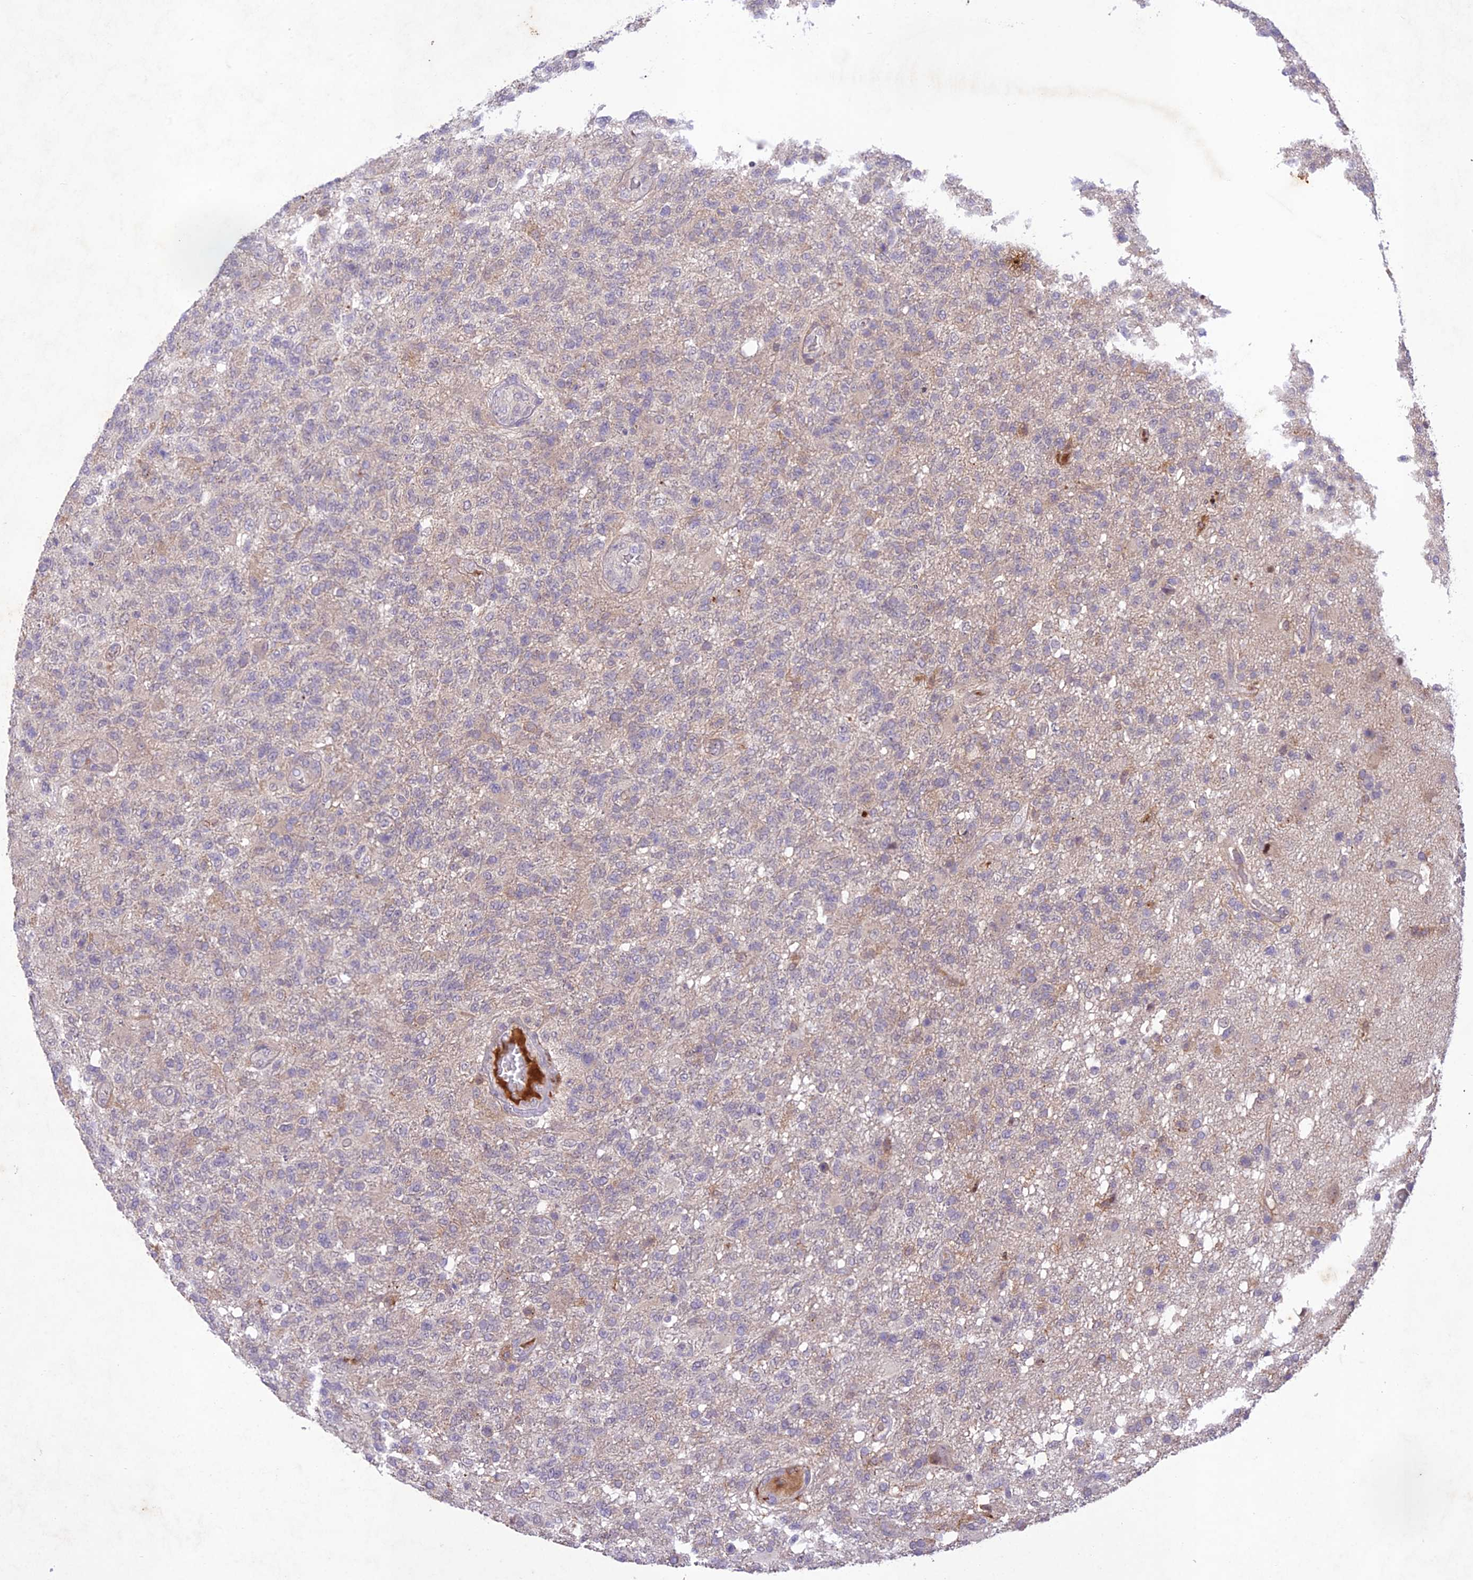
{"staining": {"intensity": "negative", "quantity": "none", "location": "none"}, "tissue": "glioma", "cell_type": "Tumor cells", "image_type": "cancer", "snomed": [{"axis": "morphology", "description": "Glioma, malignant, High grade"}, {"axis": "topography", "description": "Brain"}], "caption": "This is an immunohistochemistry (IHC) histopathology image of glioma. There is no expression in tumor cells.", "gene": "ANKRD52", "patient": {"sex": "male", "age": 56}}